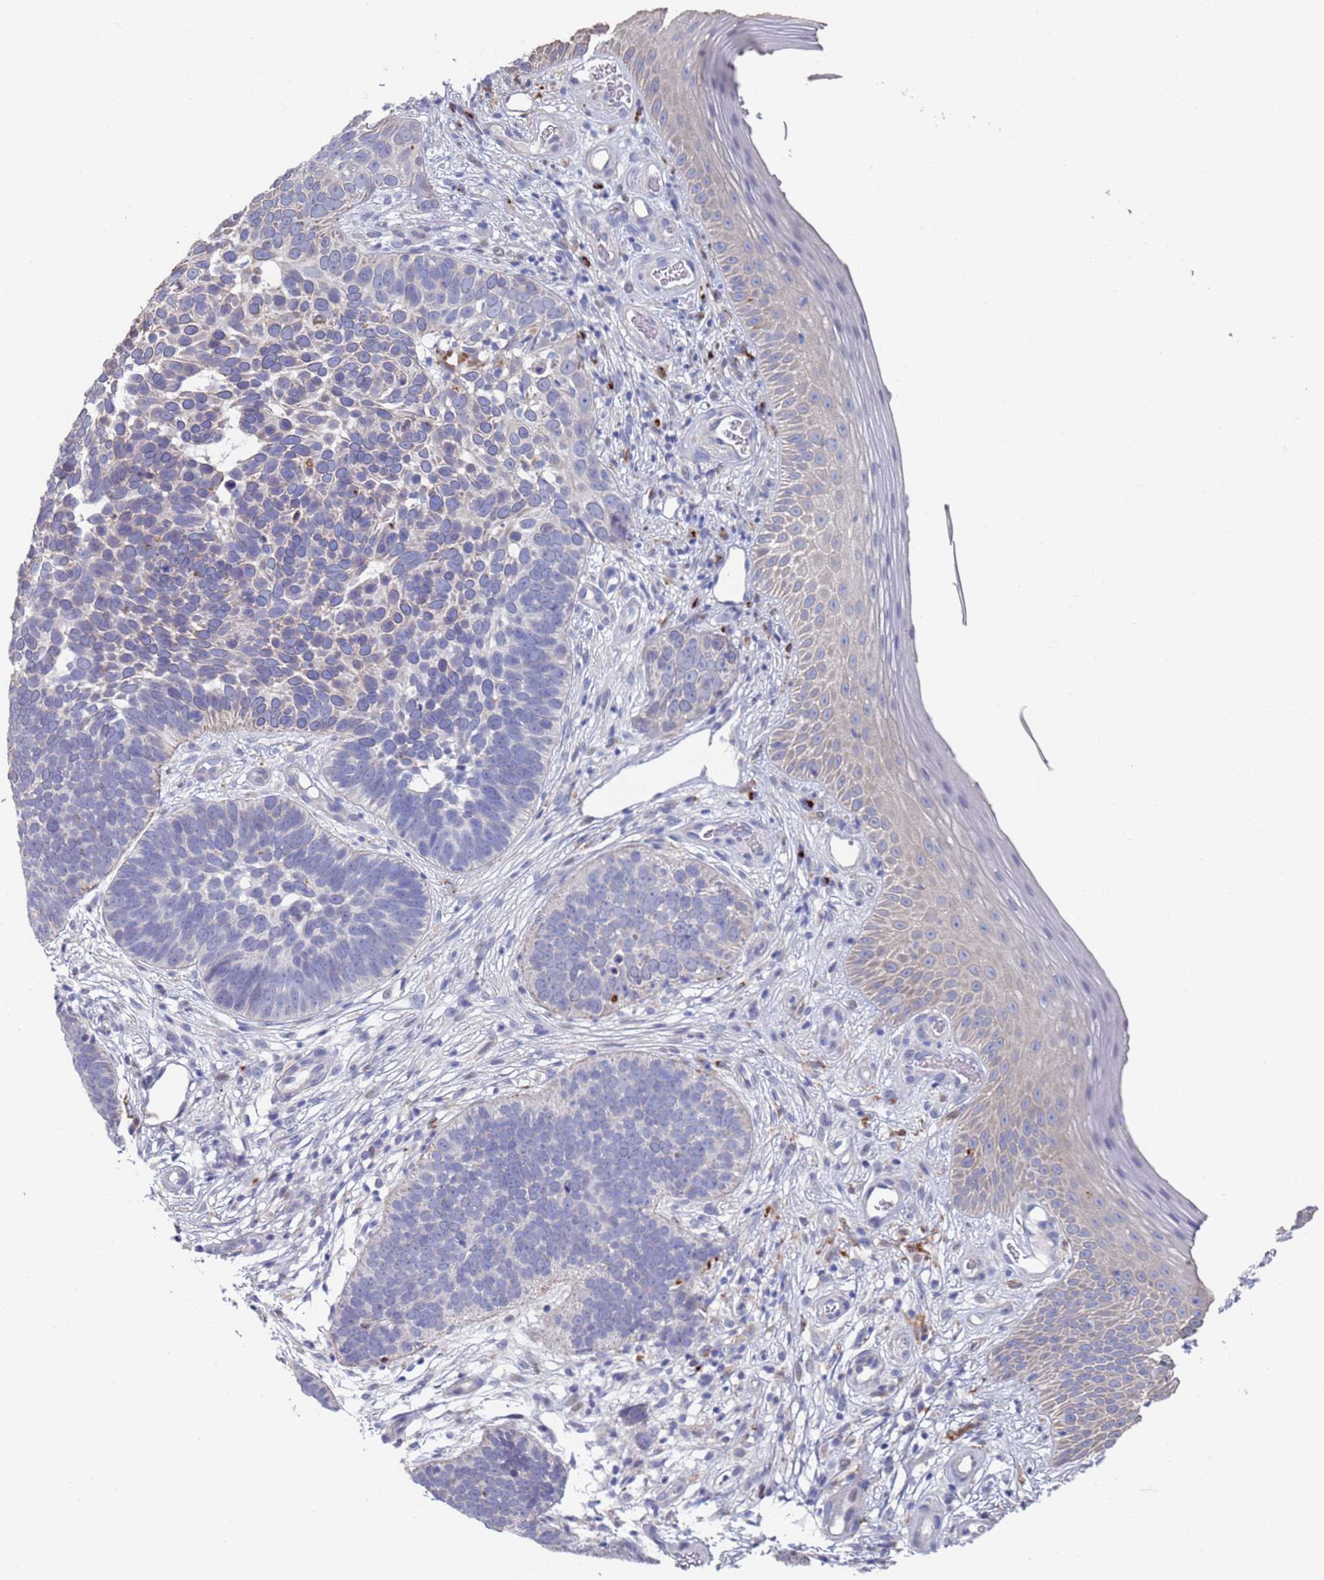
{"staining": {"intensity": "negative", "quantity": "none", "location": "none"}, "tissue": "skin cancer", "cell_type": "Tumor cells", "image_type": "cancer", "snomed": [{"axis": "morphology", "description": "Basal cell carcinoma"}, {"axis": "topography", "description": "Skin"}], "caption": "Tumor cells show no significant protein positivity in skin cancer (basal cell carcinoma). (DAB immunohistochemistry visualized using brightfield microscopy, high magnification).", "gene": "FUCA1", "patient": {"sex": "male", "age": 89}}